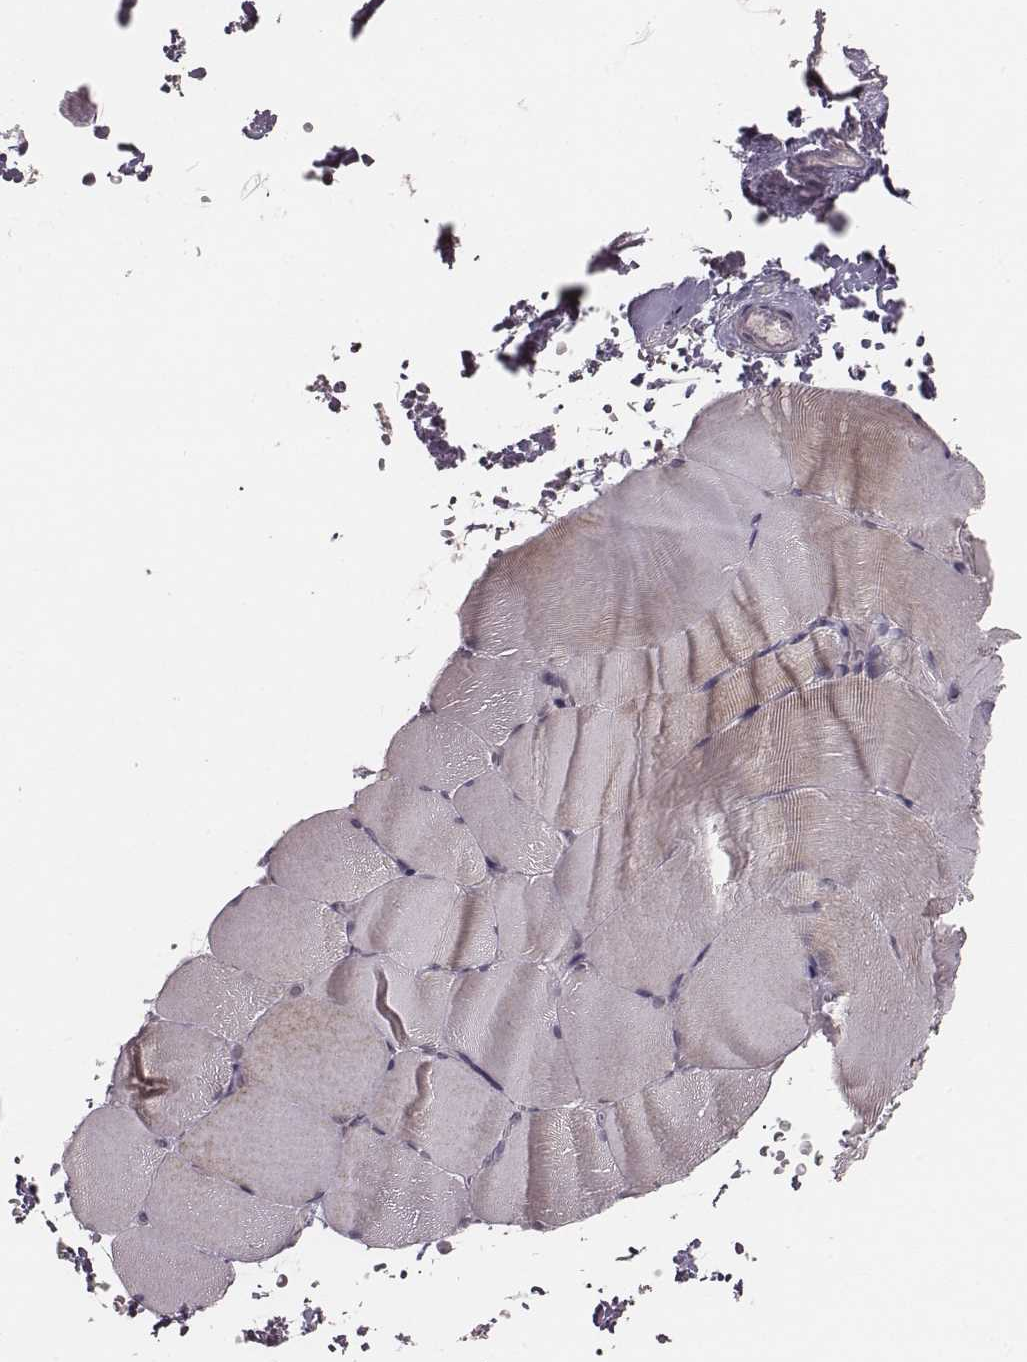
{"staining": {"intensity": "negative", "quantity": "none", "location": "none"}, "tissue": "skeletal muscle", "cell_type": "Myocytes", "image_type": "normal", "snomed": [{"axis": "morphology", "description": "Normal tissue, NOS"}, {"axis": "topography", "description": "Skeletal muscle"}], "caption": "High magnification brightfield microscopy of normal skeletal muscle stained with DAB (3,3'-diaminobenzidine) (brown) and counterstained with hematoxylin (blue): myocytes show no significant expression.", "gene": "LY6K", "patient": {"sex": "female", "age": 37}}